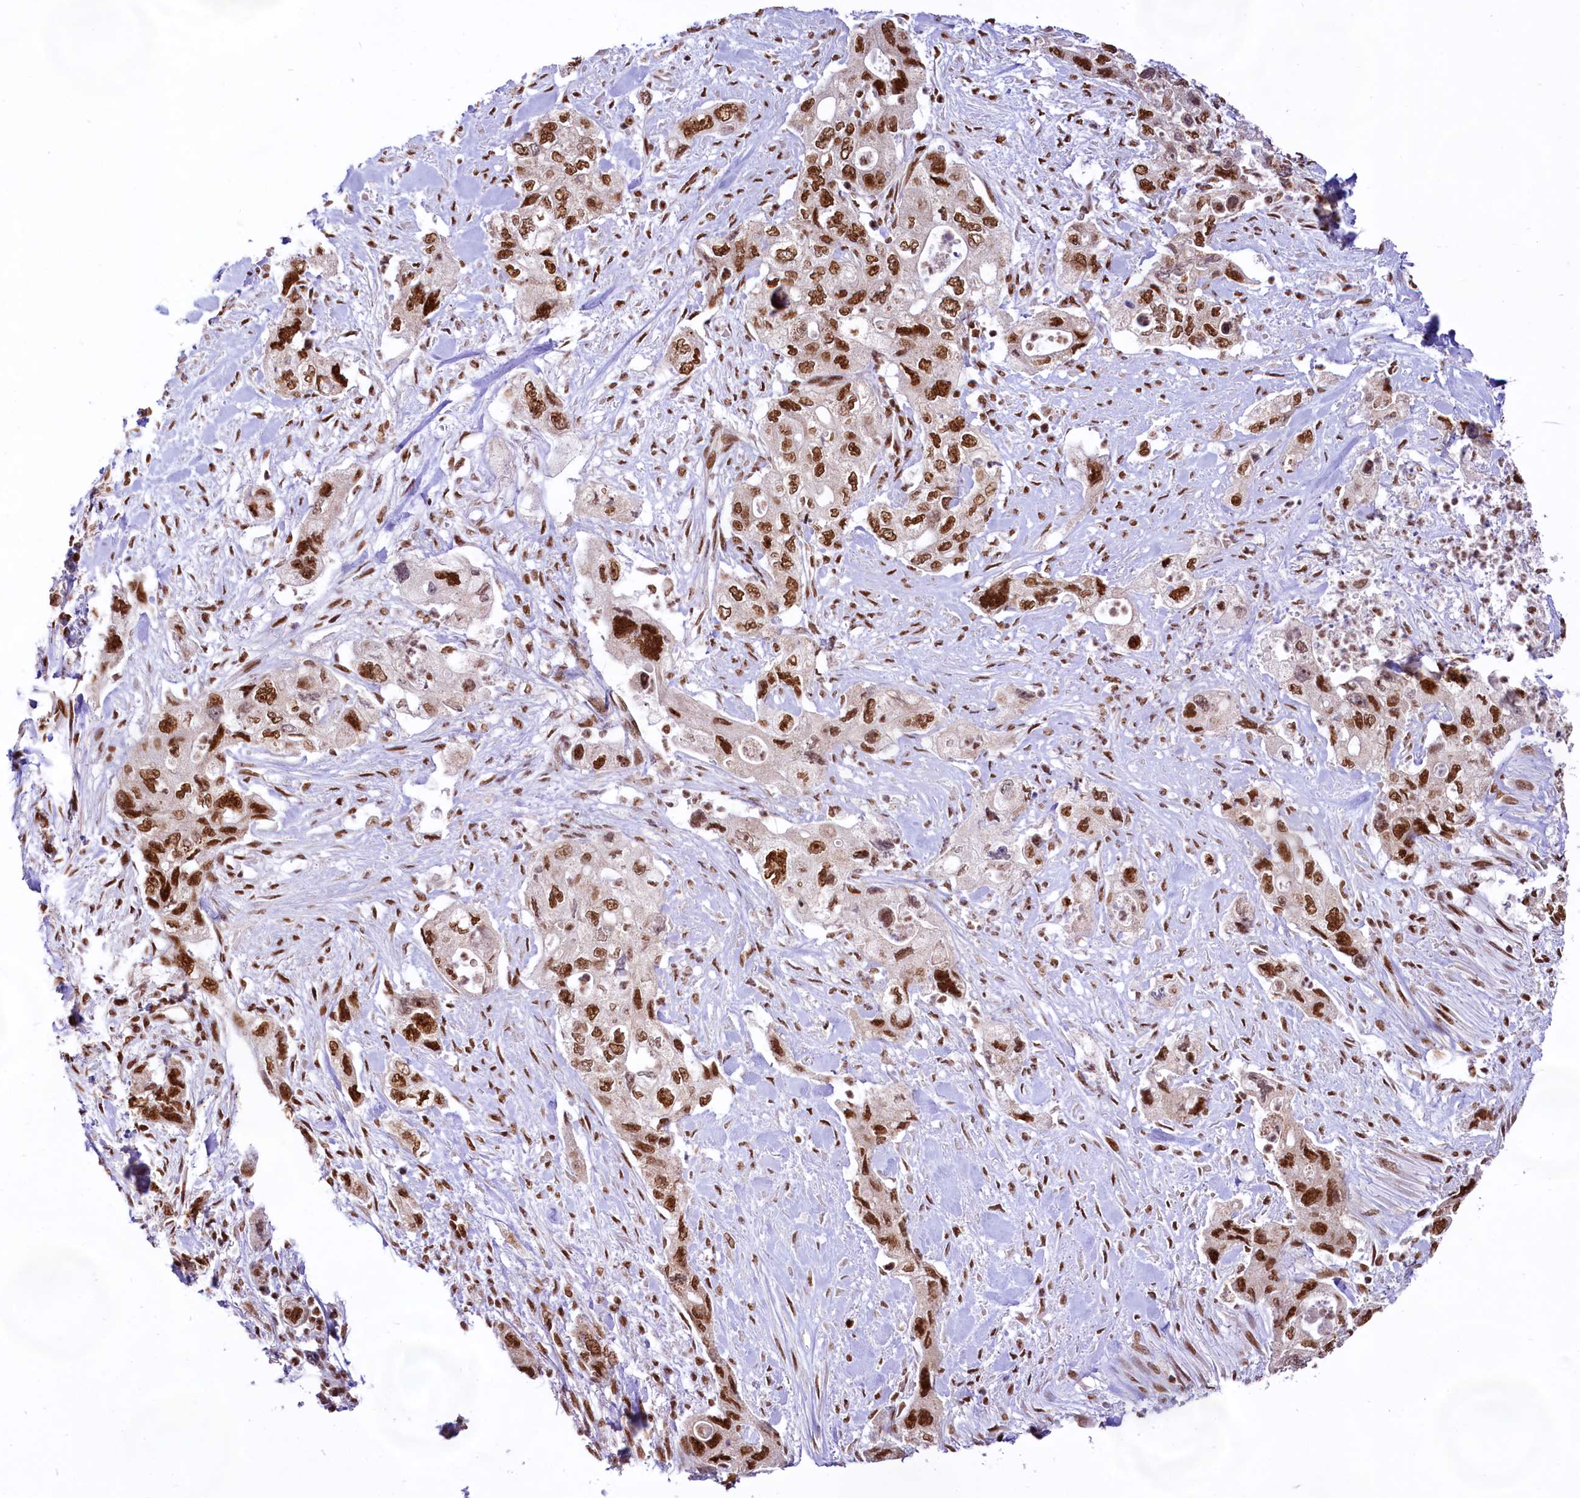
{"staining": {"intensity": "strong", "quantity": ">75%", "location": "nuclear"}, "tissue": "pancreatic cancer", "cell_type": "Tumor cells", "image_type": "cancer", "snomed": [{"axis": "morphology", "description": "Adenocarcinoma, NOS"}, {"axis": "topography", "description": "Pancreas"}], "caption": "This image displays pancreatic cancer stained with immunohistochemistry to label a protein in brown. The nuclear of tumor cells show strong positivity for the protein. Nuclei are counter-stained blue.", "gene": "HIRA", "patient": {"sex": "female", "age": 73}}